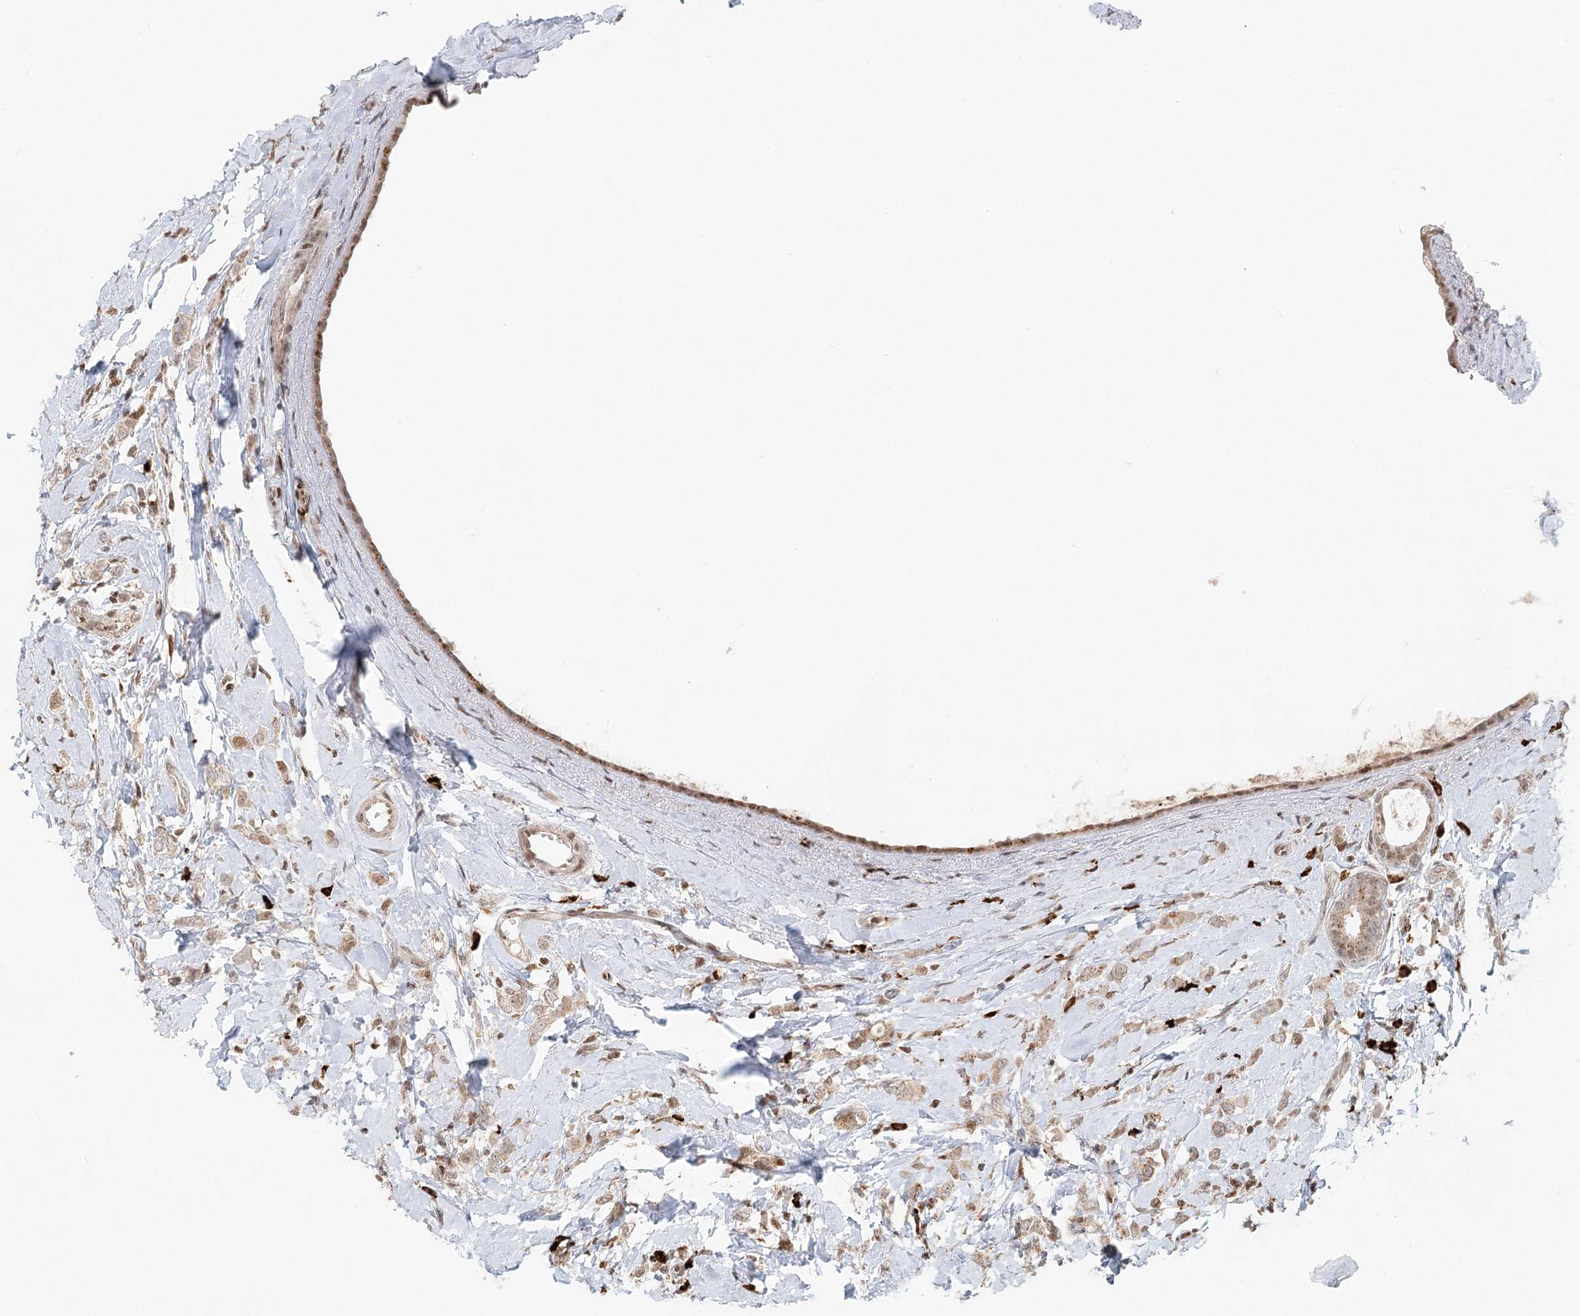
{"staining": {"intensity": "weak", "quantity": ">75%", "location": "cytoplasmic/membranous"}, "tissue": "breast cancer", "cell_type": "Tumor cells", "image_type": "cancer", "snomed": [{"axis": "morphology", "description": "Lobular carcinoma"}, {"axis": "topography", "description": "Breast"}], "caption": "Lobular carcinoma (breast) stained with a protein marker exhibits weak staining in tumor cells.", "gene": "BNIP5", "patient": {"sex": "female", "age": 47}}